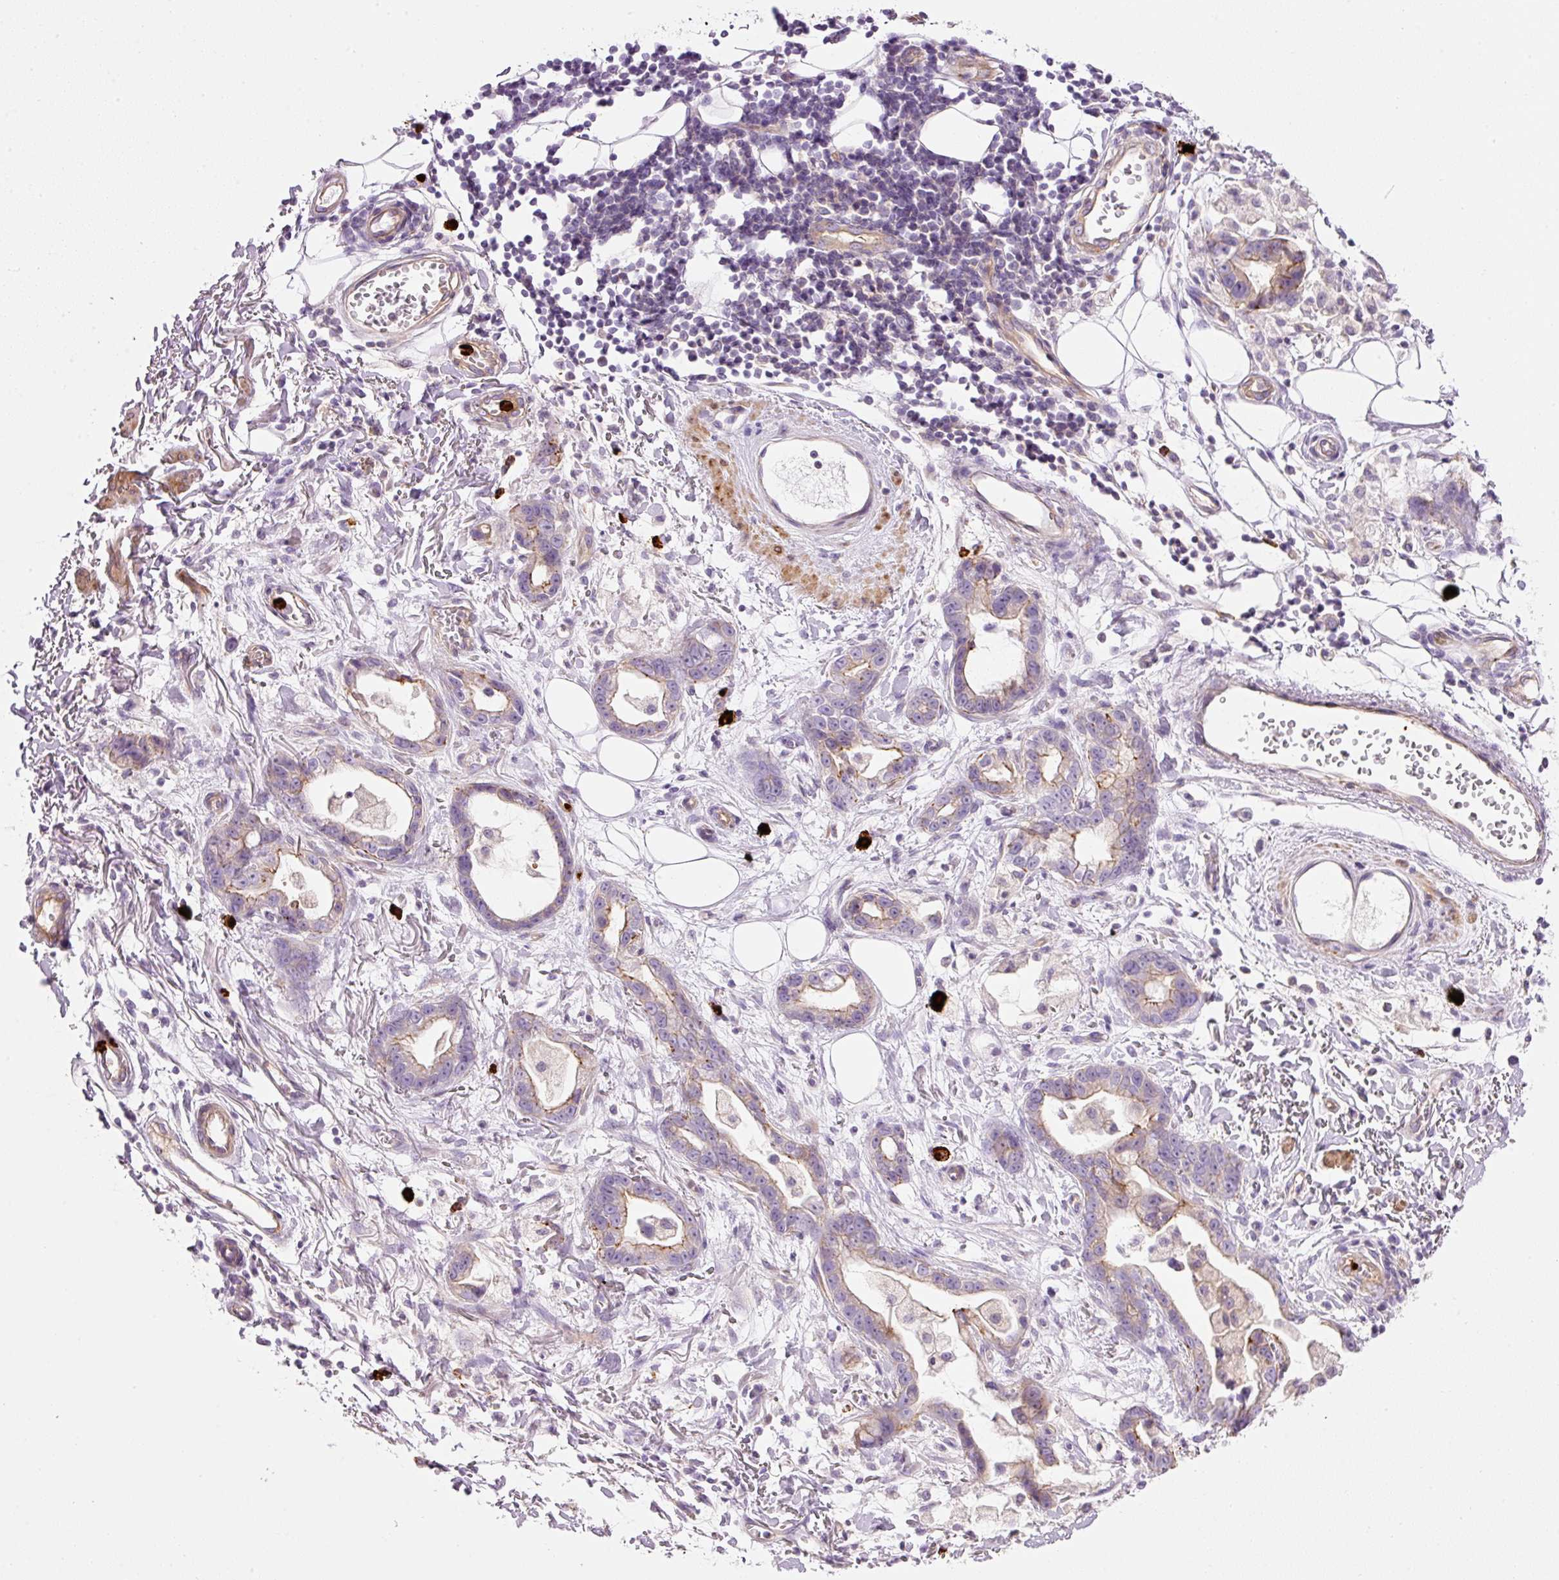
{"staining": {"intensity": "weak", "quantity": "25%-75%", "location": "cytoplasmic/membranous"}, "tissue": "stomach cancer", "cell_type": "Tumor cells", "image_type": "cancer", "snomed": [{"axis": "morphology", "description": "Adenocarcinoma, NOS"}, {"axis": "topography", "description": "Stomach"}], "caption": "About 25%-75% of tumor cells in adenocarcinoma (stomach) exhibit weak cytoplasmic/membranous protein staining as visualized by brown immunohistochemical staining.", "gene": "MAP3K3", "patient": {"sex": "male", "age": 55}}